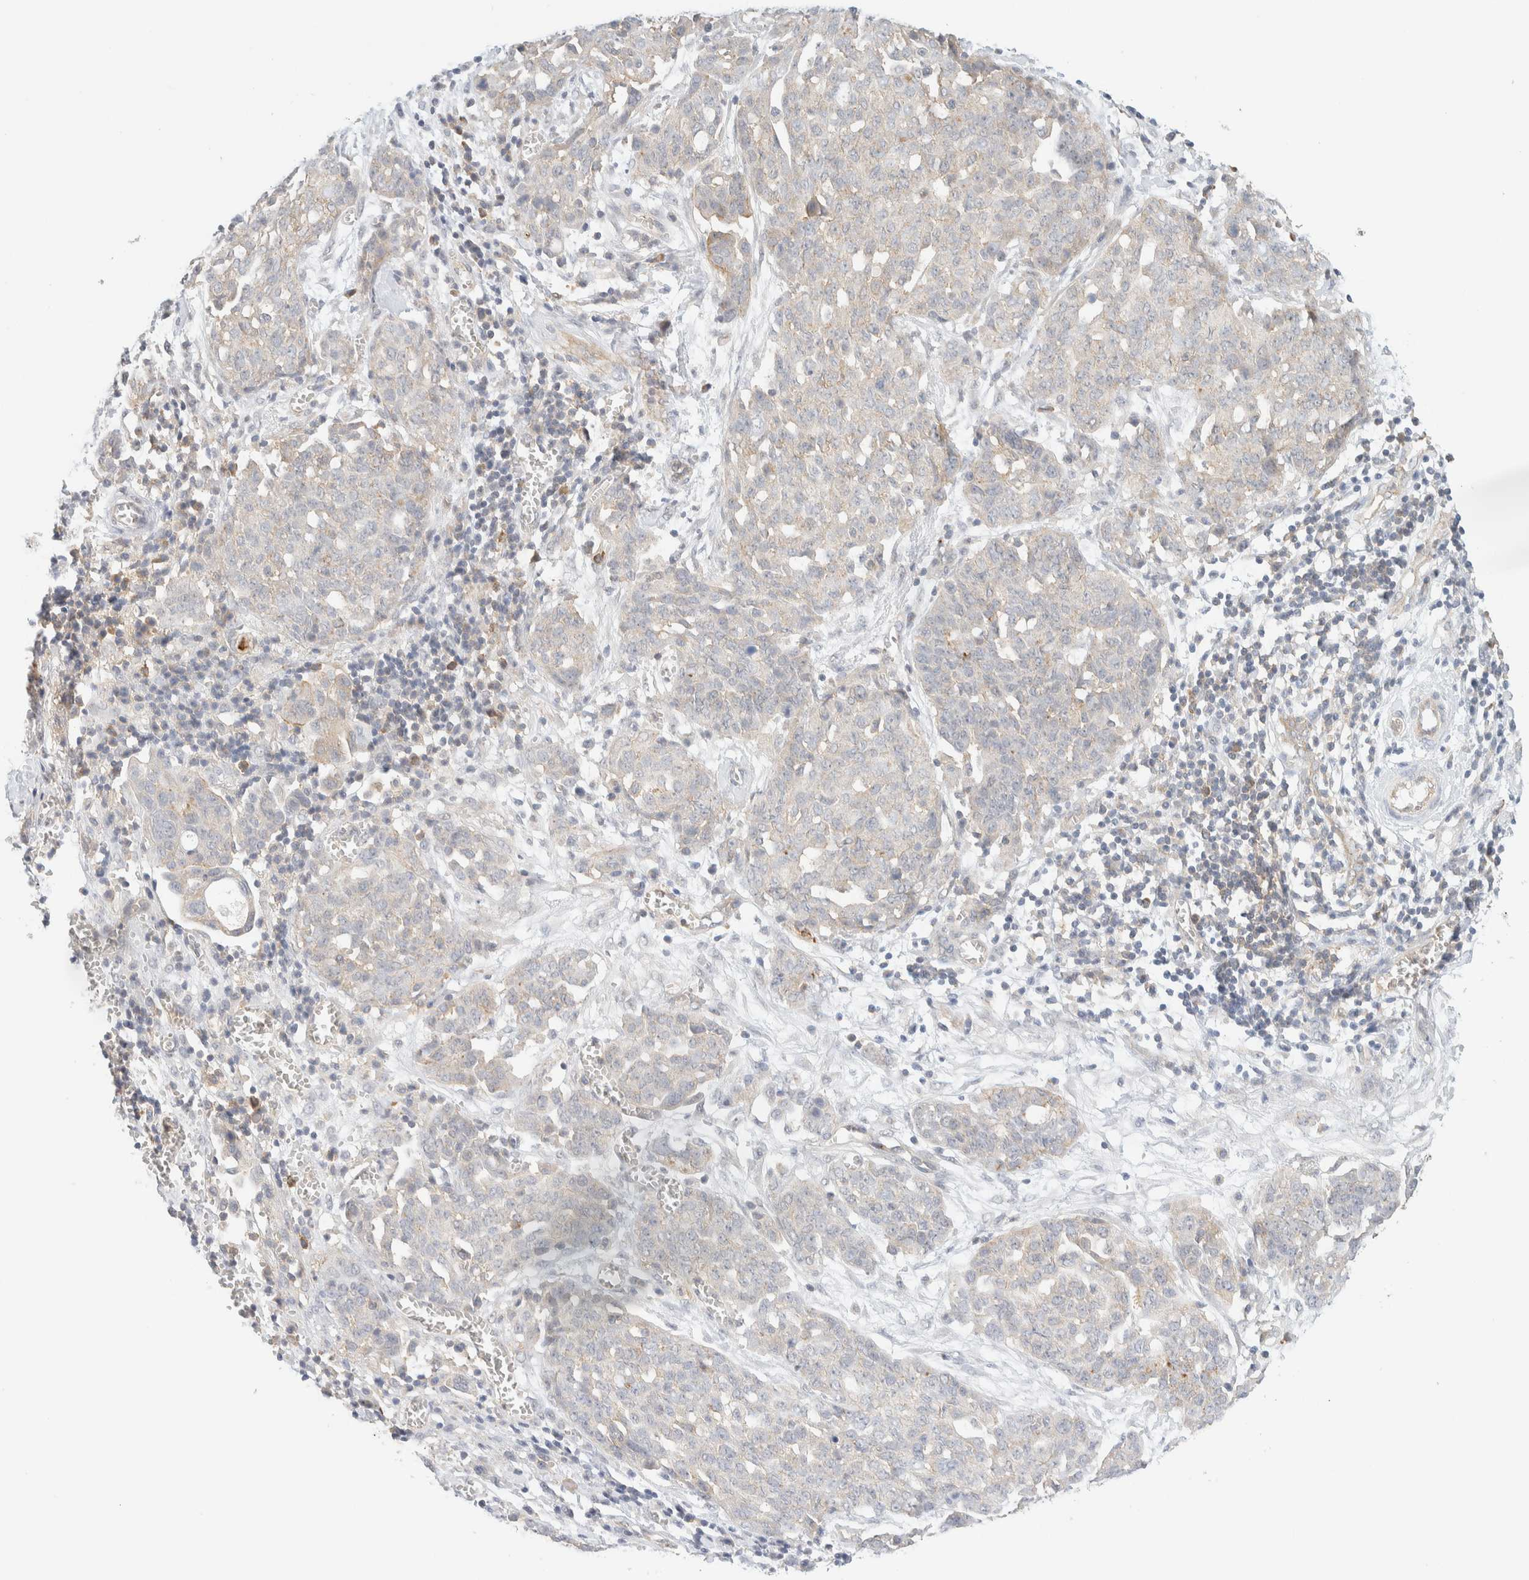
{"staining": {"intensity": "negative", "quantity": "none", "location": "none"}, "tissue": "ovarian cancer", "cell_type": "Tumor cells", "image_type": "cancer", "snomed": [{"axis": "morphology", "description": "Cystadenocarcinoma, serous, NOS"}, {"axis": "topography", "description": "Soft tissue"}, {"axis": "topography", "description": "Ovary"}], "caption": "The image reveals no staining of tumor cells in ovarian cancer.", "gene": "TBC1D8B", "patient": {"sex": "female", "age": 57}}